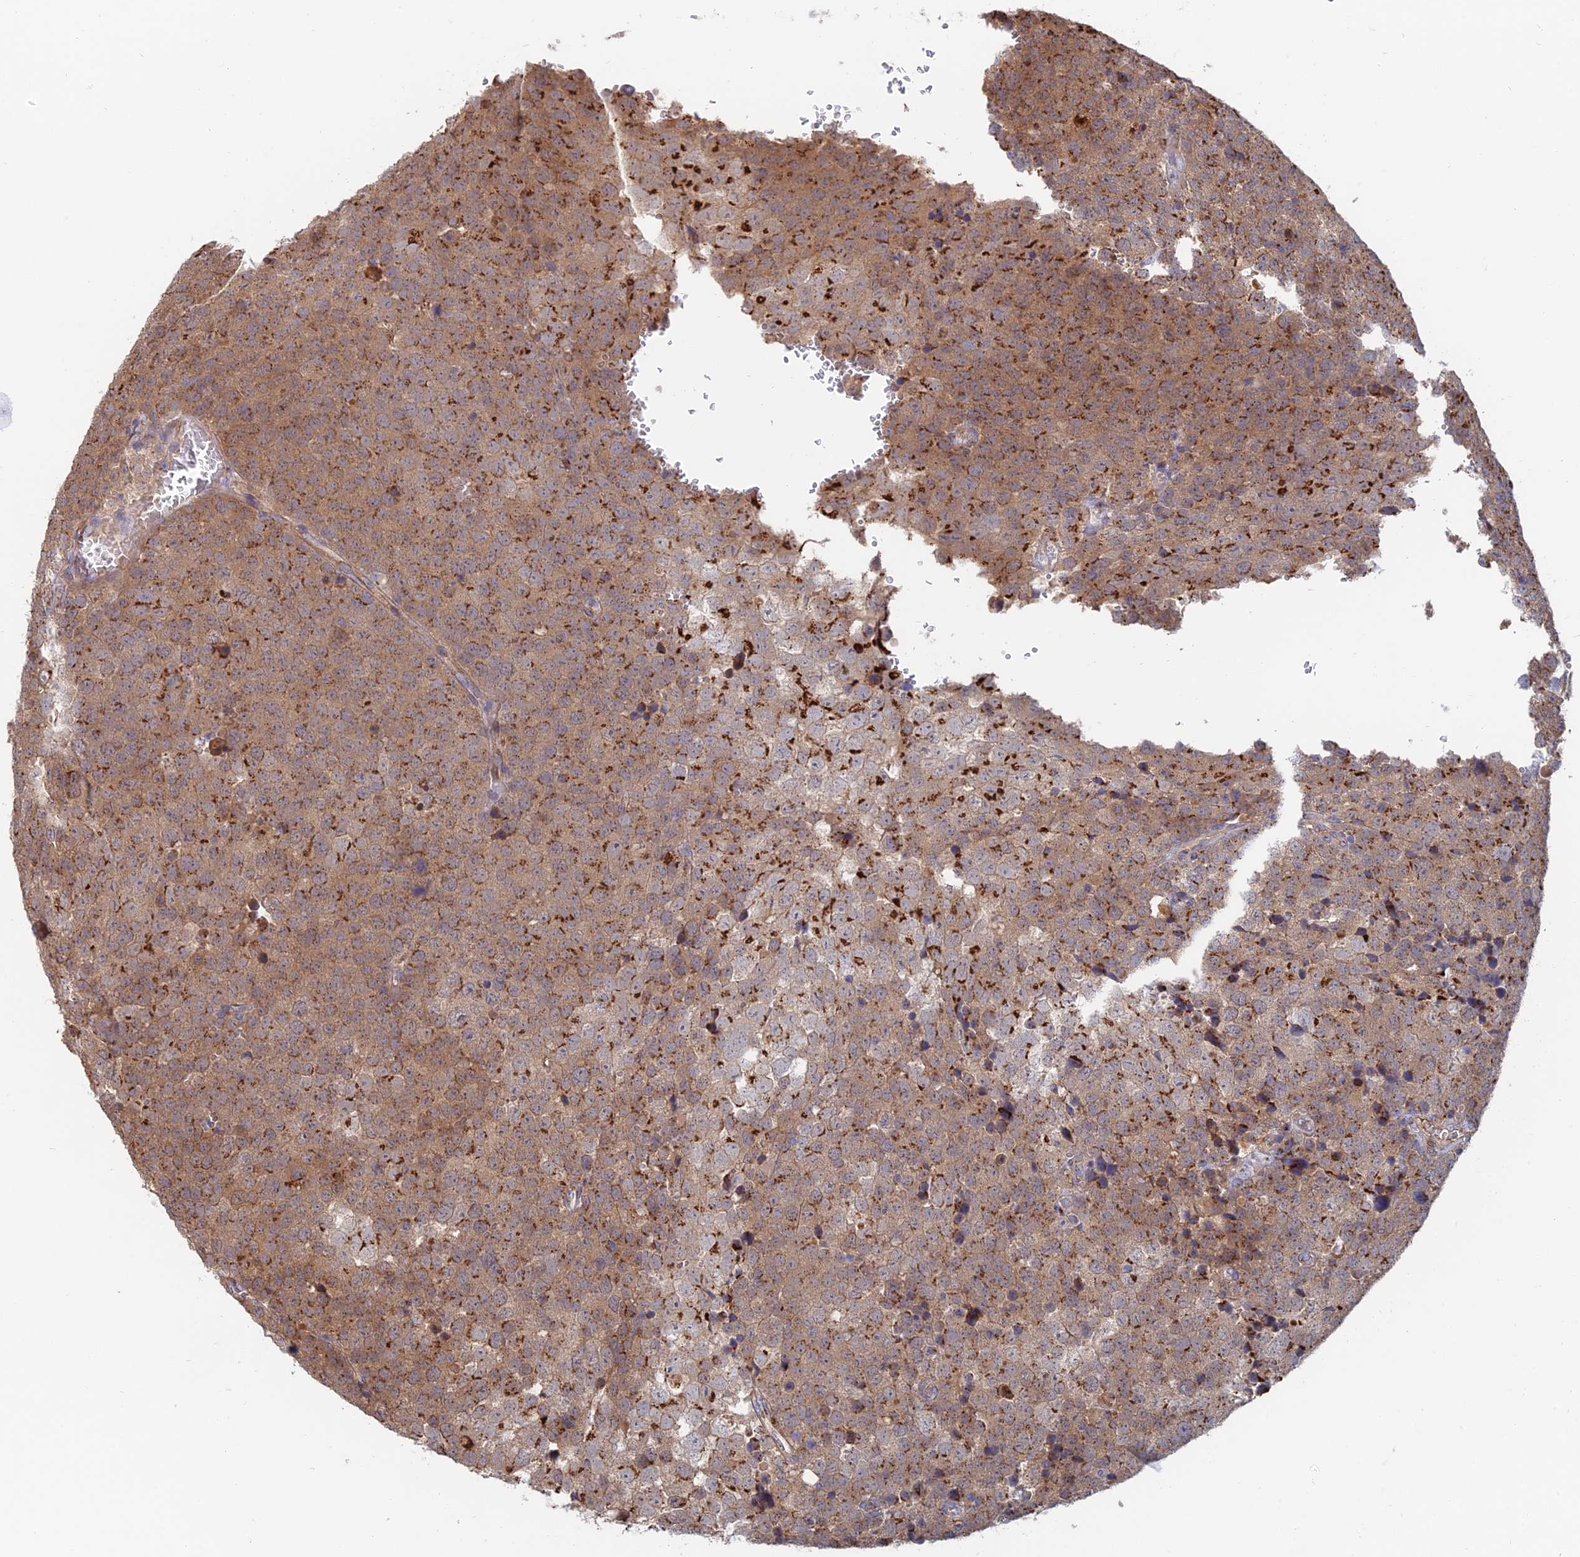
{"staining": {"intensity": "moderate", "quantity": ">75%", "location": "cytoplasmic/membranous"}, "tissue": "testis cancer", "cell_type": "Tumor cells", "image_type": "cancer", "snomed": [{"axis": "morphology", "description": "Seminoma, NOS"}, {"axis": "topography", "description": "Testis"}], "caption": "High-power microscopy captured an immunohistochemistry micrograph of testis cancer (seminoma), revealing moderate cytoplasmic/membranous expression in approximately >75% of tumor cells.", "gene": "HS2ST1", "patient": {"sex": "male", "age": 71}}